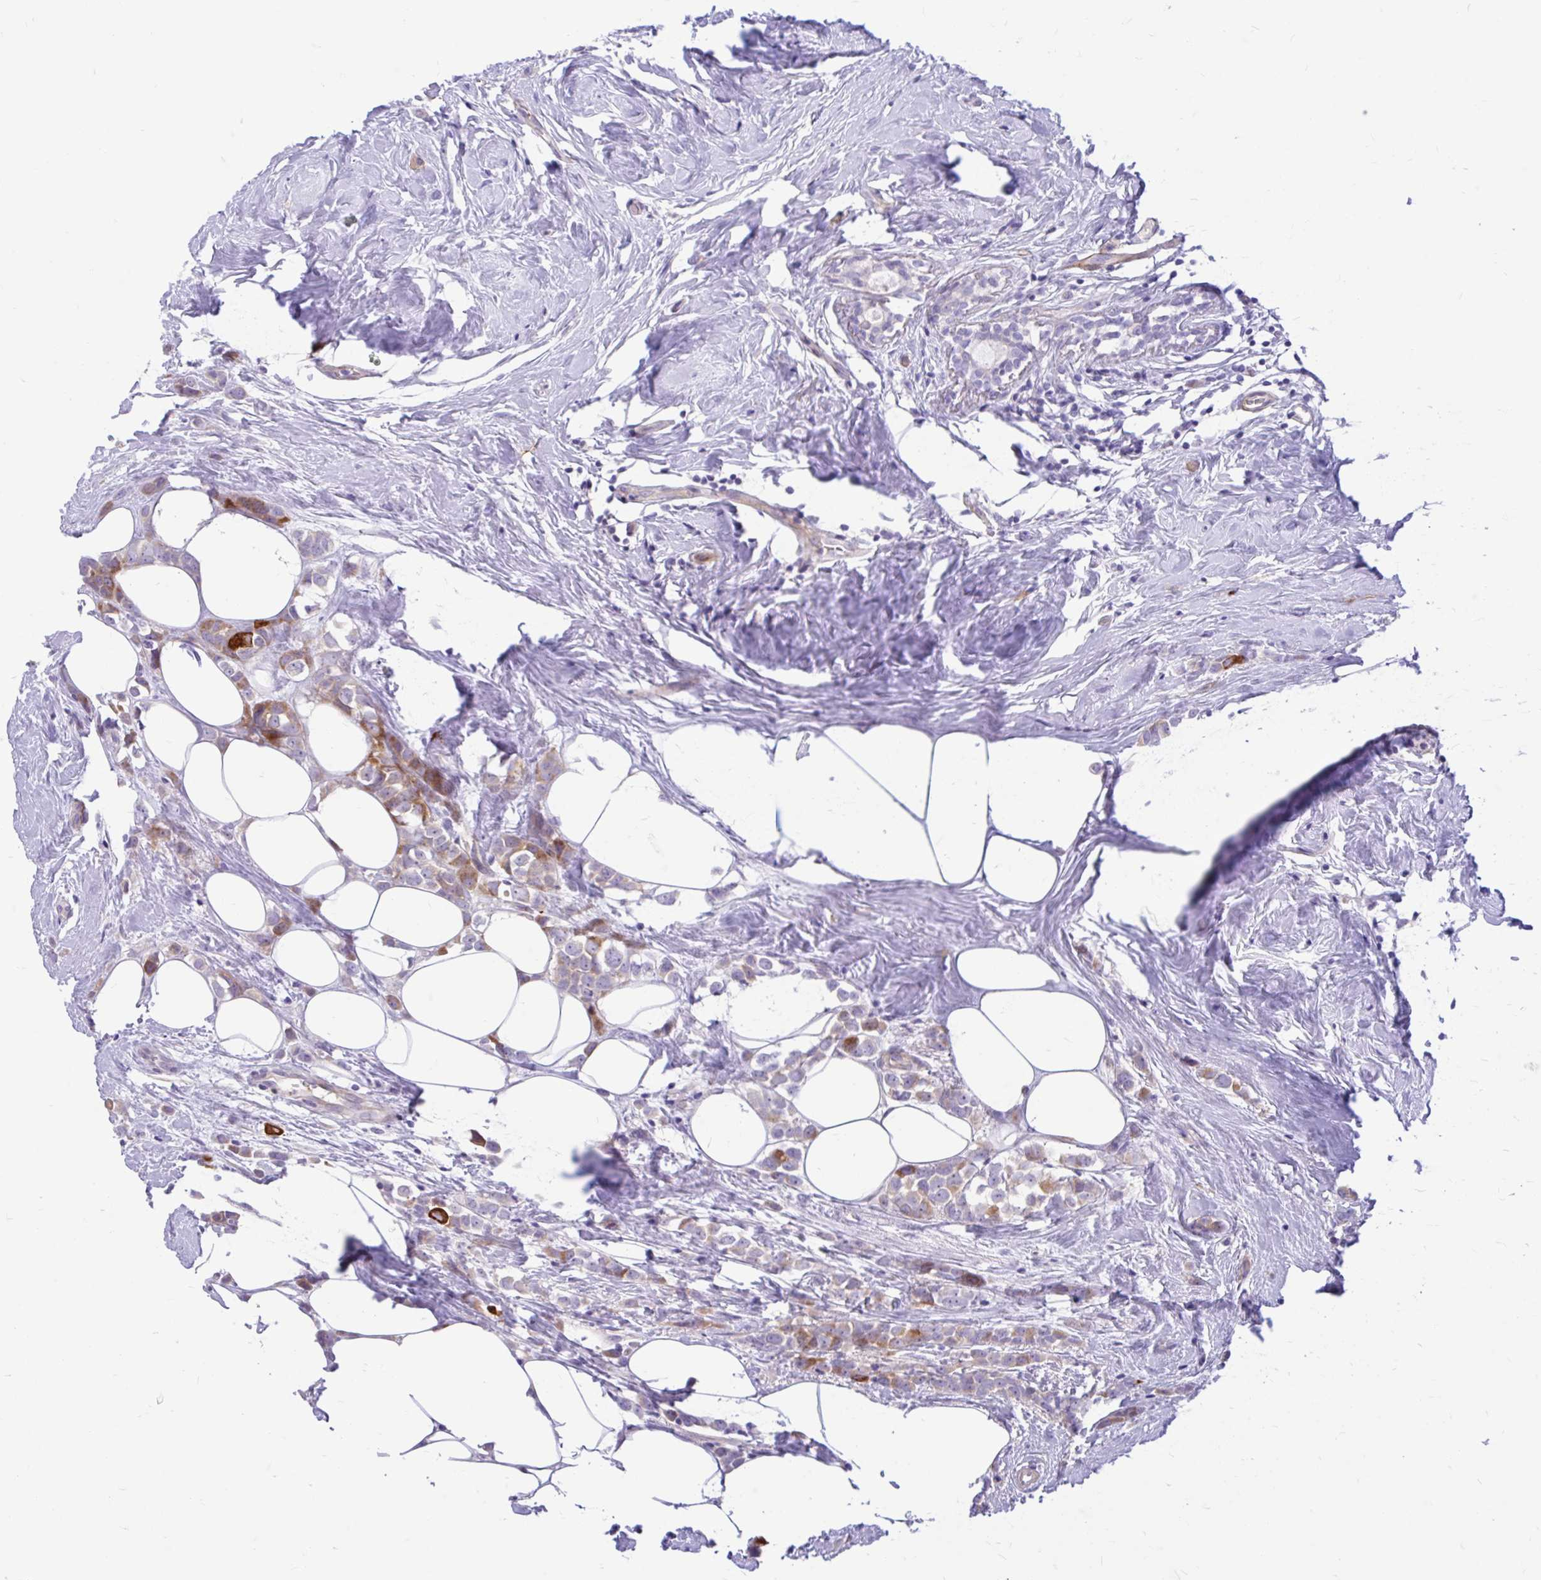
{"staining": {"intensity": "moderate", "quantity": "25%-75%", "location": "cytoplasmic/membranous"}, "tissue": "breast cancer", "cell_type": "Tumor cells", "image_type": "cancer", "snomed": [{"axis": "morphology", "description": "Duct carcinoma"}, {"axis": "topography", "description": "Breast"}], "caption": "Breast intraductal carcinoma stained for a protein reveals moderate cytoplasmic/membranous positivity in tumor cells.", "gene": "ESPNL", "patient": {"sex": "female", "age": 80}}